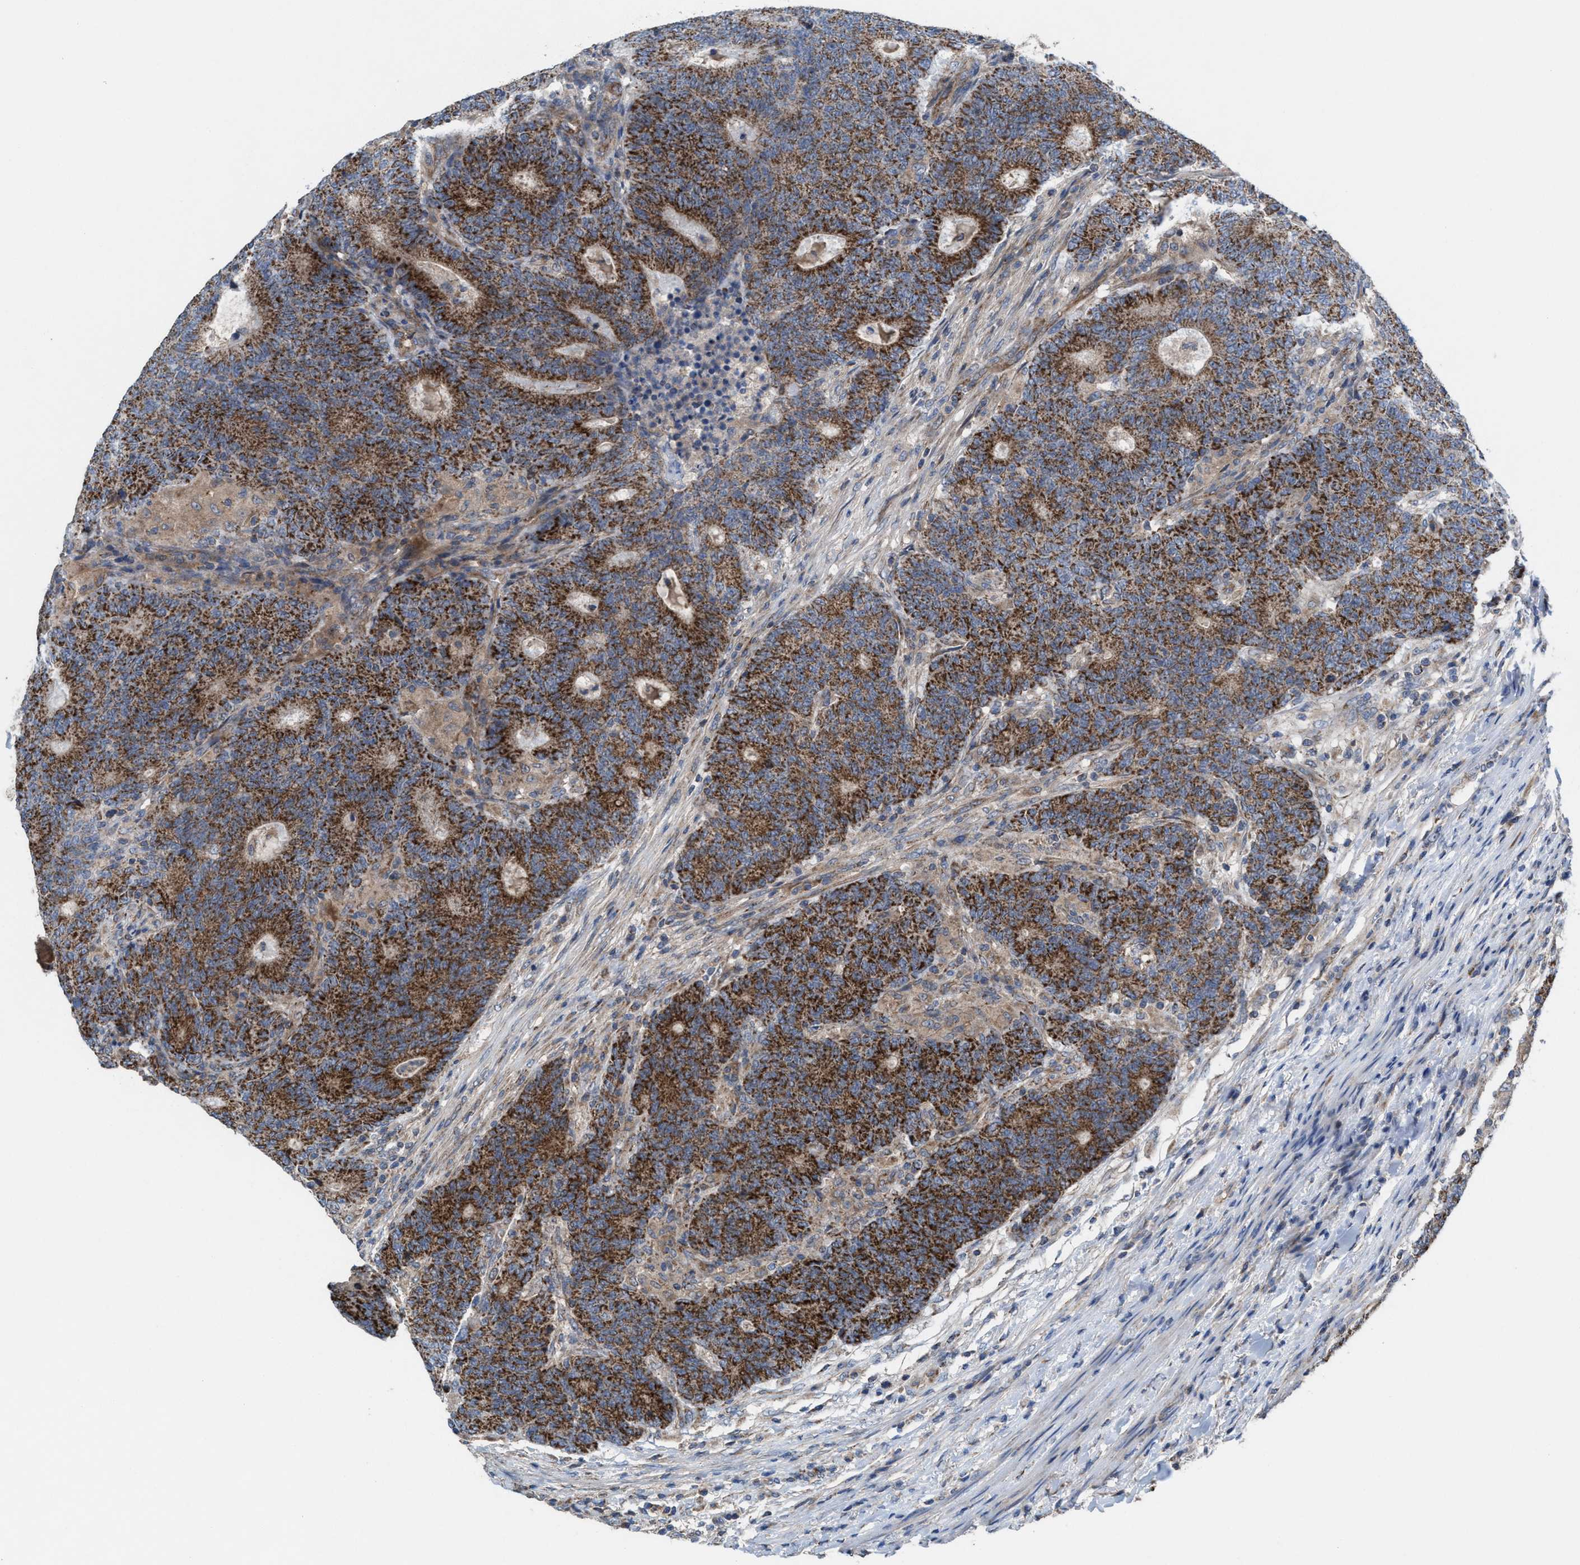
{"staining": {"intensity": "strong", "quantity": ">75%", "location": "cytoplasmic/membranous"}, "tissue": "colorectal cancer", "cell_type": "Tumor cells", "image_type": "cancer", "snomed": [{"axis": "morphology", "description": "Normal tissue, NOS"}, {"axis": "morphology", "description": "Adenocarcinoma, NOS"}, {"axis": "topography", "description": "Colon"}], "caption": "Tumor cells display high levels of strong cytoplasmic/membranous positivity in about >75% of cells in human adenocarcinoma (colorectal). (brown staining indicates protein expression, while blue staining denotes nuclei).", "gene": "MRM1", "patient": {"sex": "female", "age": 75}}